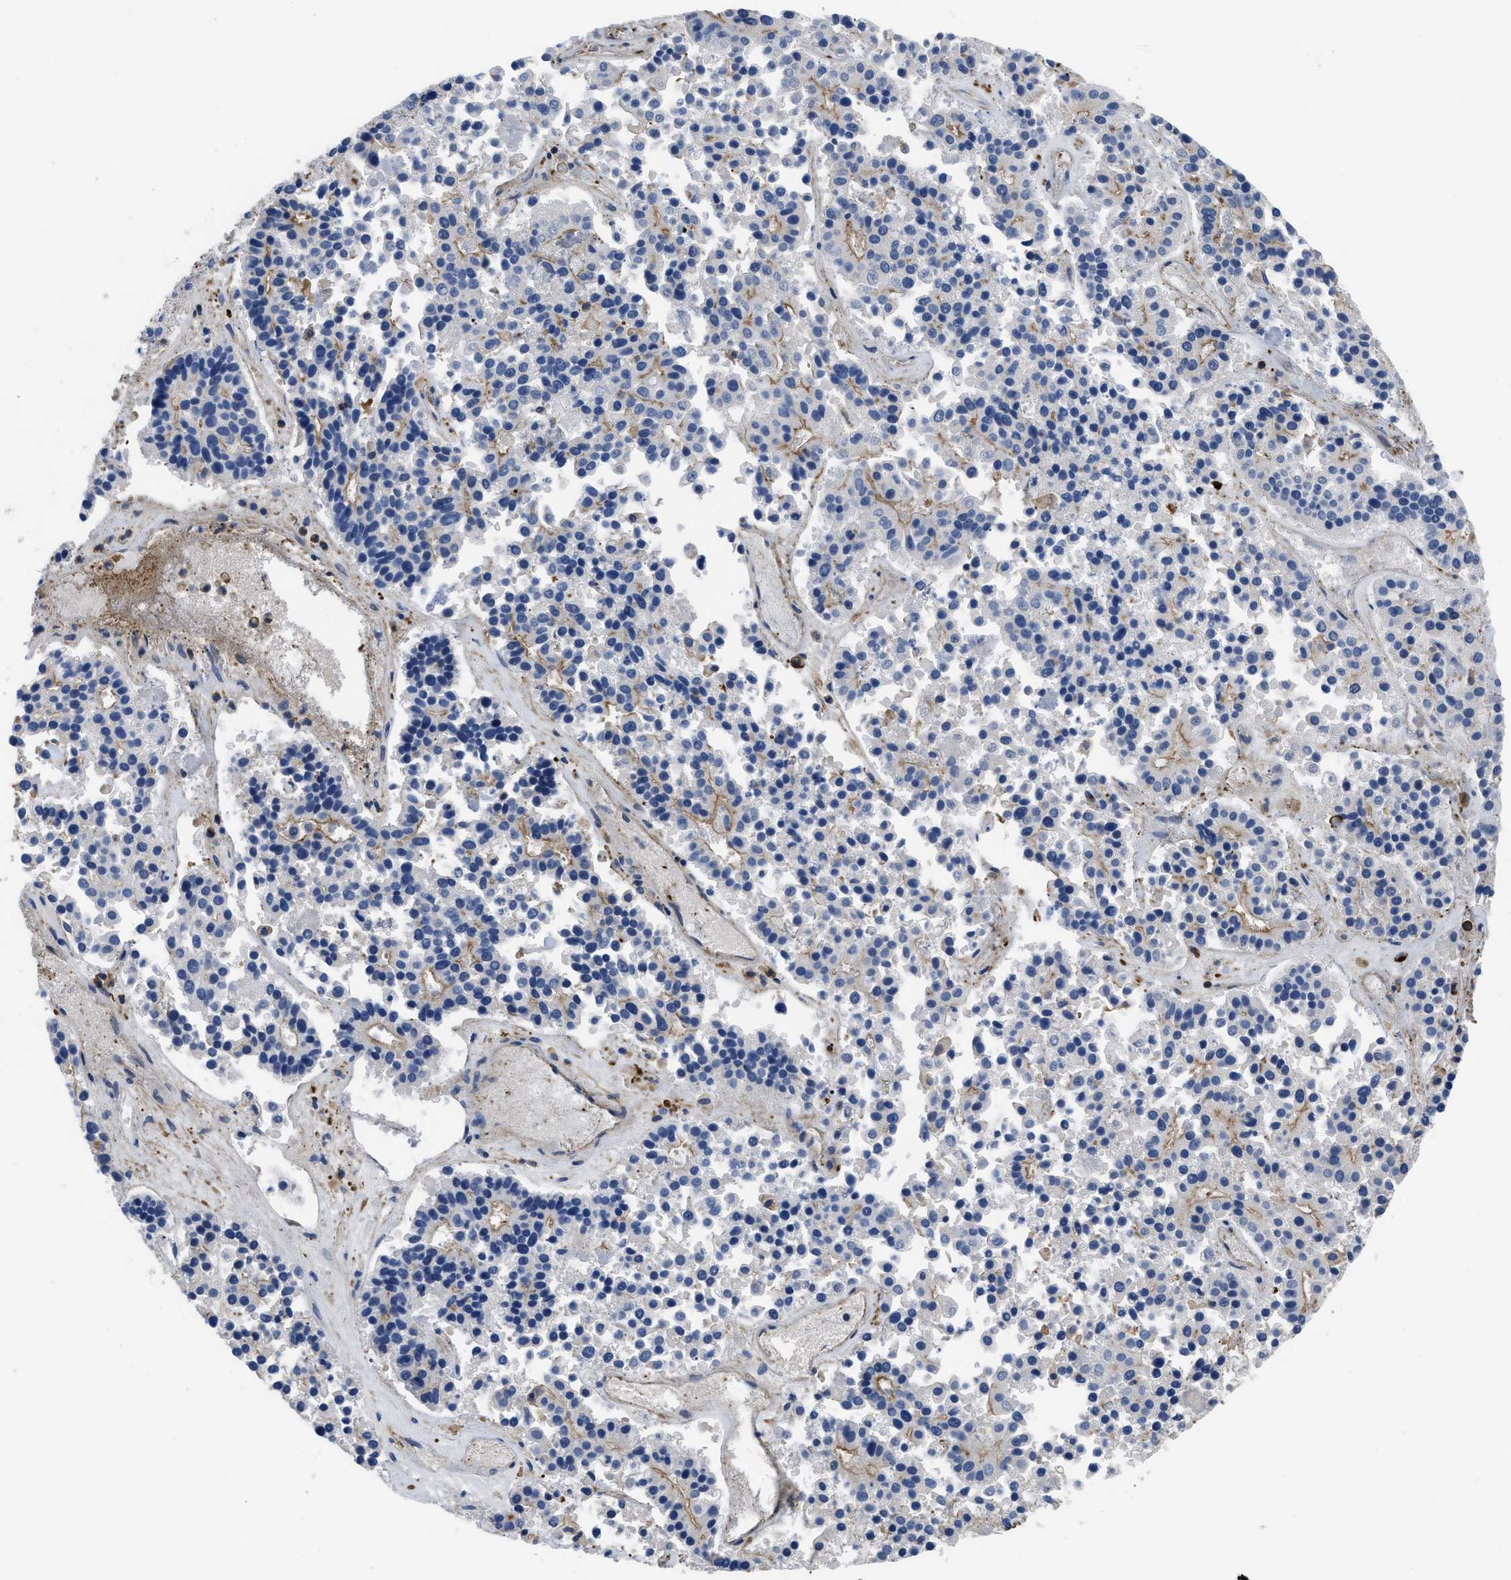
{"staining": {"intensity": "moderate", "quantity": ">75%", "location": "cytoplasmic/membranous"}, "tissue": "pancreatic cancer", "cell_type": "Tumor cells", "image_type": "cancer", "snomed": [{"axis": "morphology", "description": "Adenocarcinoma, NOS"}, {"axis": "topography", "description": "Pancreas"}], "caption": "Moderate cytoplasmic/membranous staining is seen in about >75% of tumor cells in pancreatic cancer (adenocarcinoma). The protein of interest is shown in brown color, while the nuclei are stained blue.", "gene": "SCUBE2", "patient": {"sex": "male", "age": 50}}